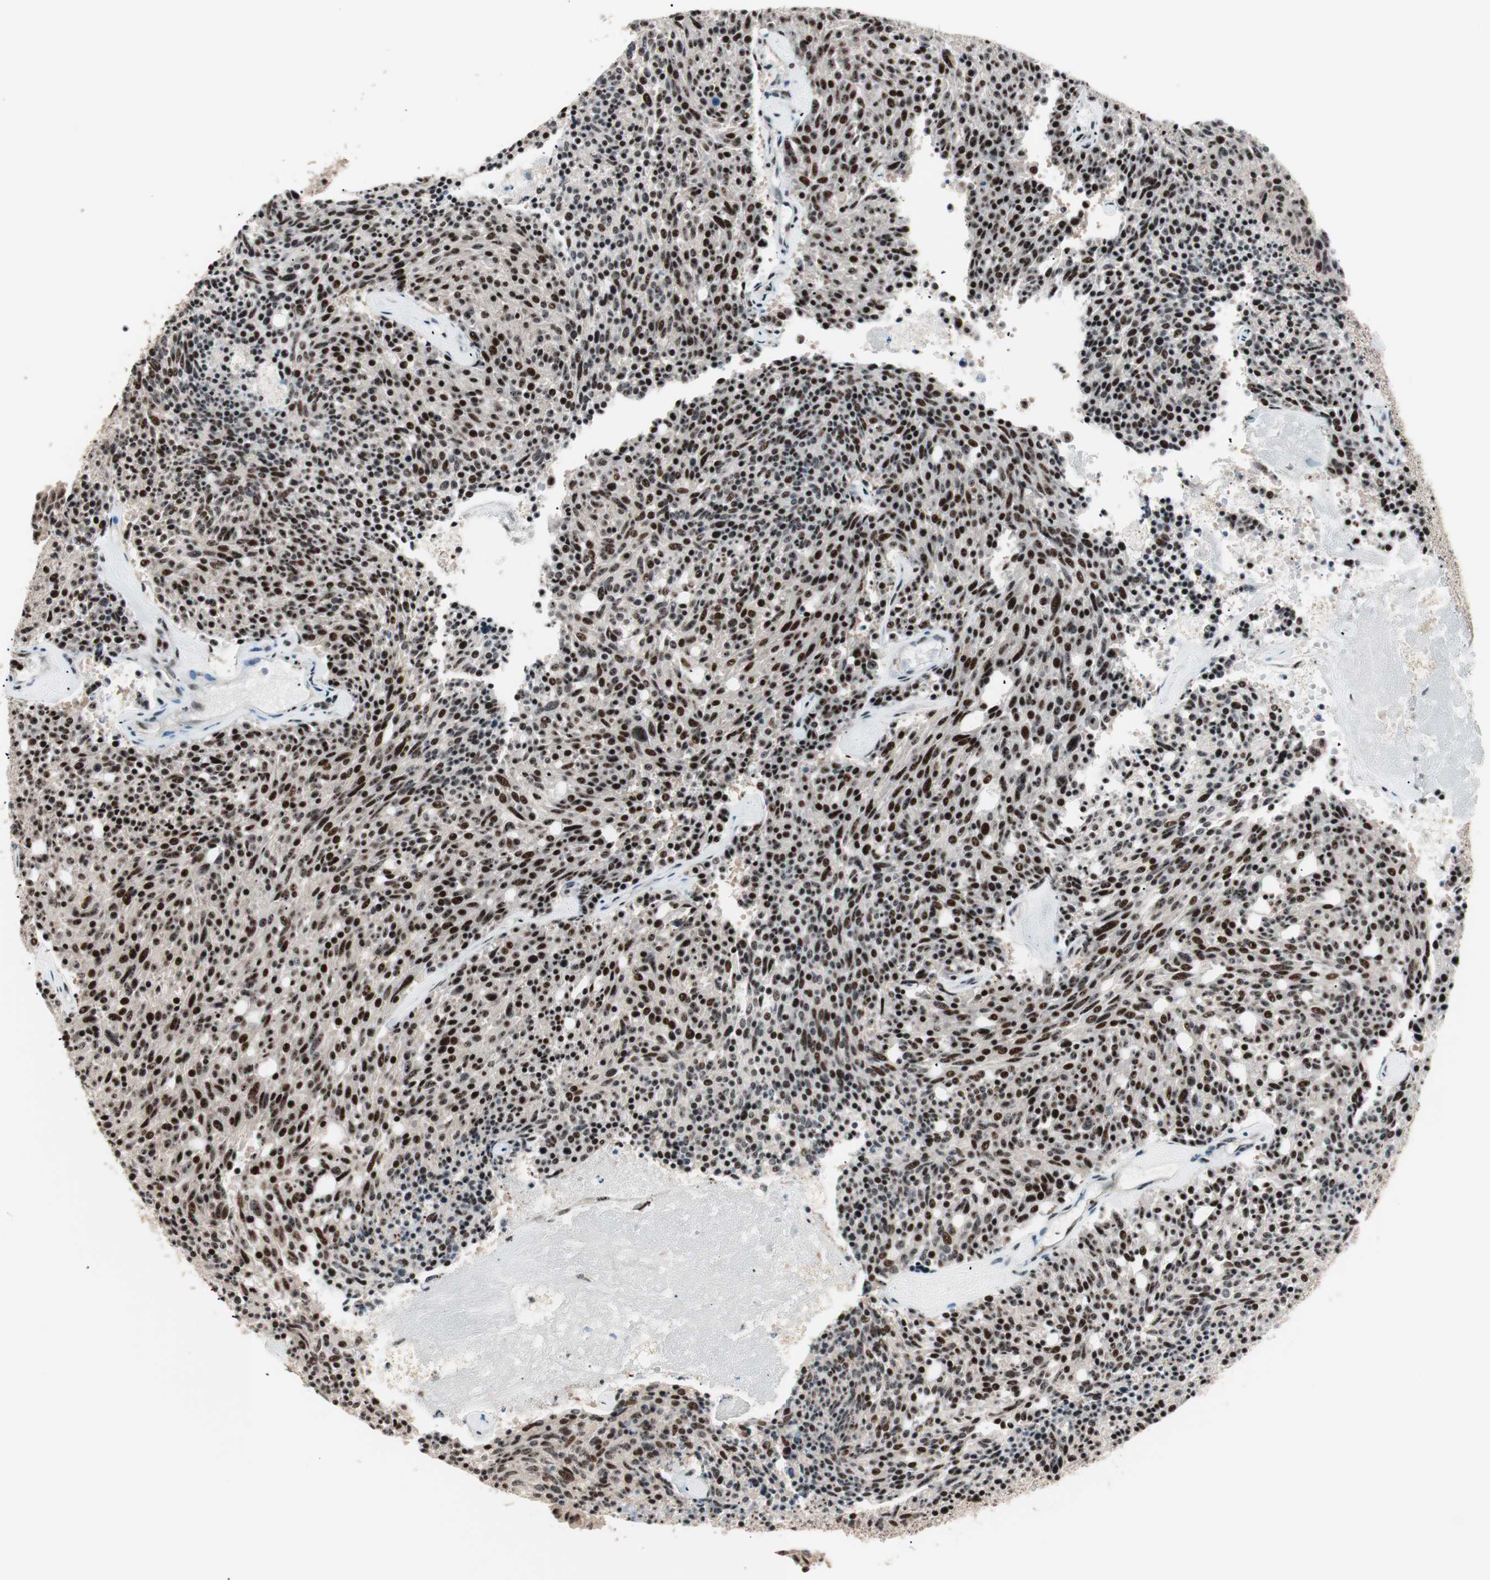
{"staining": {"intensity": "strong", "quantity": ">75%", "location": "nuclear"}, "tissue": "carcinoid", "cell_type": "Tumor cells", "image_type": "cancer", "snomed": [{"axis": "morphology", "description": "Carcinoid, malignant, NOS"}, {"axis": "topography", "description": "Pancreas"}], "caption": "High-power microscopy captured an immunohistochemistry image of carcinoid, revealing strong nuclear staining in about >75% of tumor cells. (IHC, brightfield microscopy, high magnification).", "gene": "NR5A2", "patient": {"sex": "female", "age": 54}}